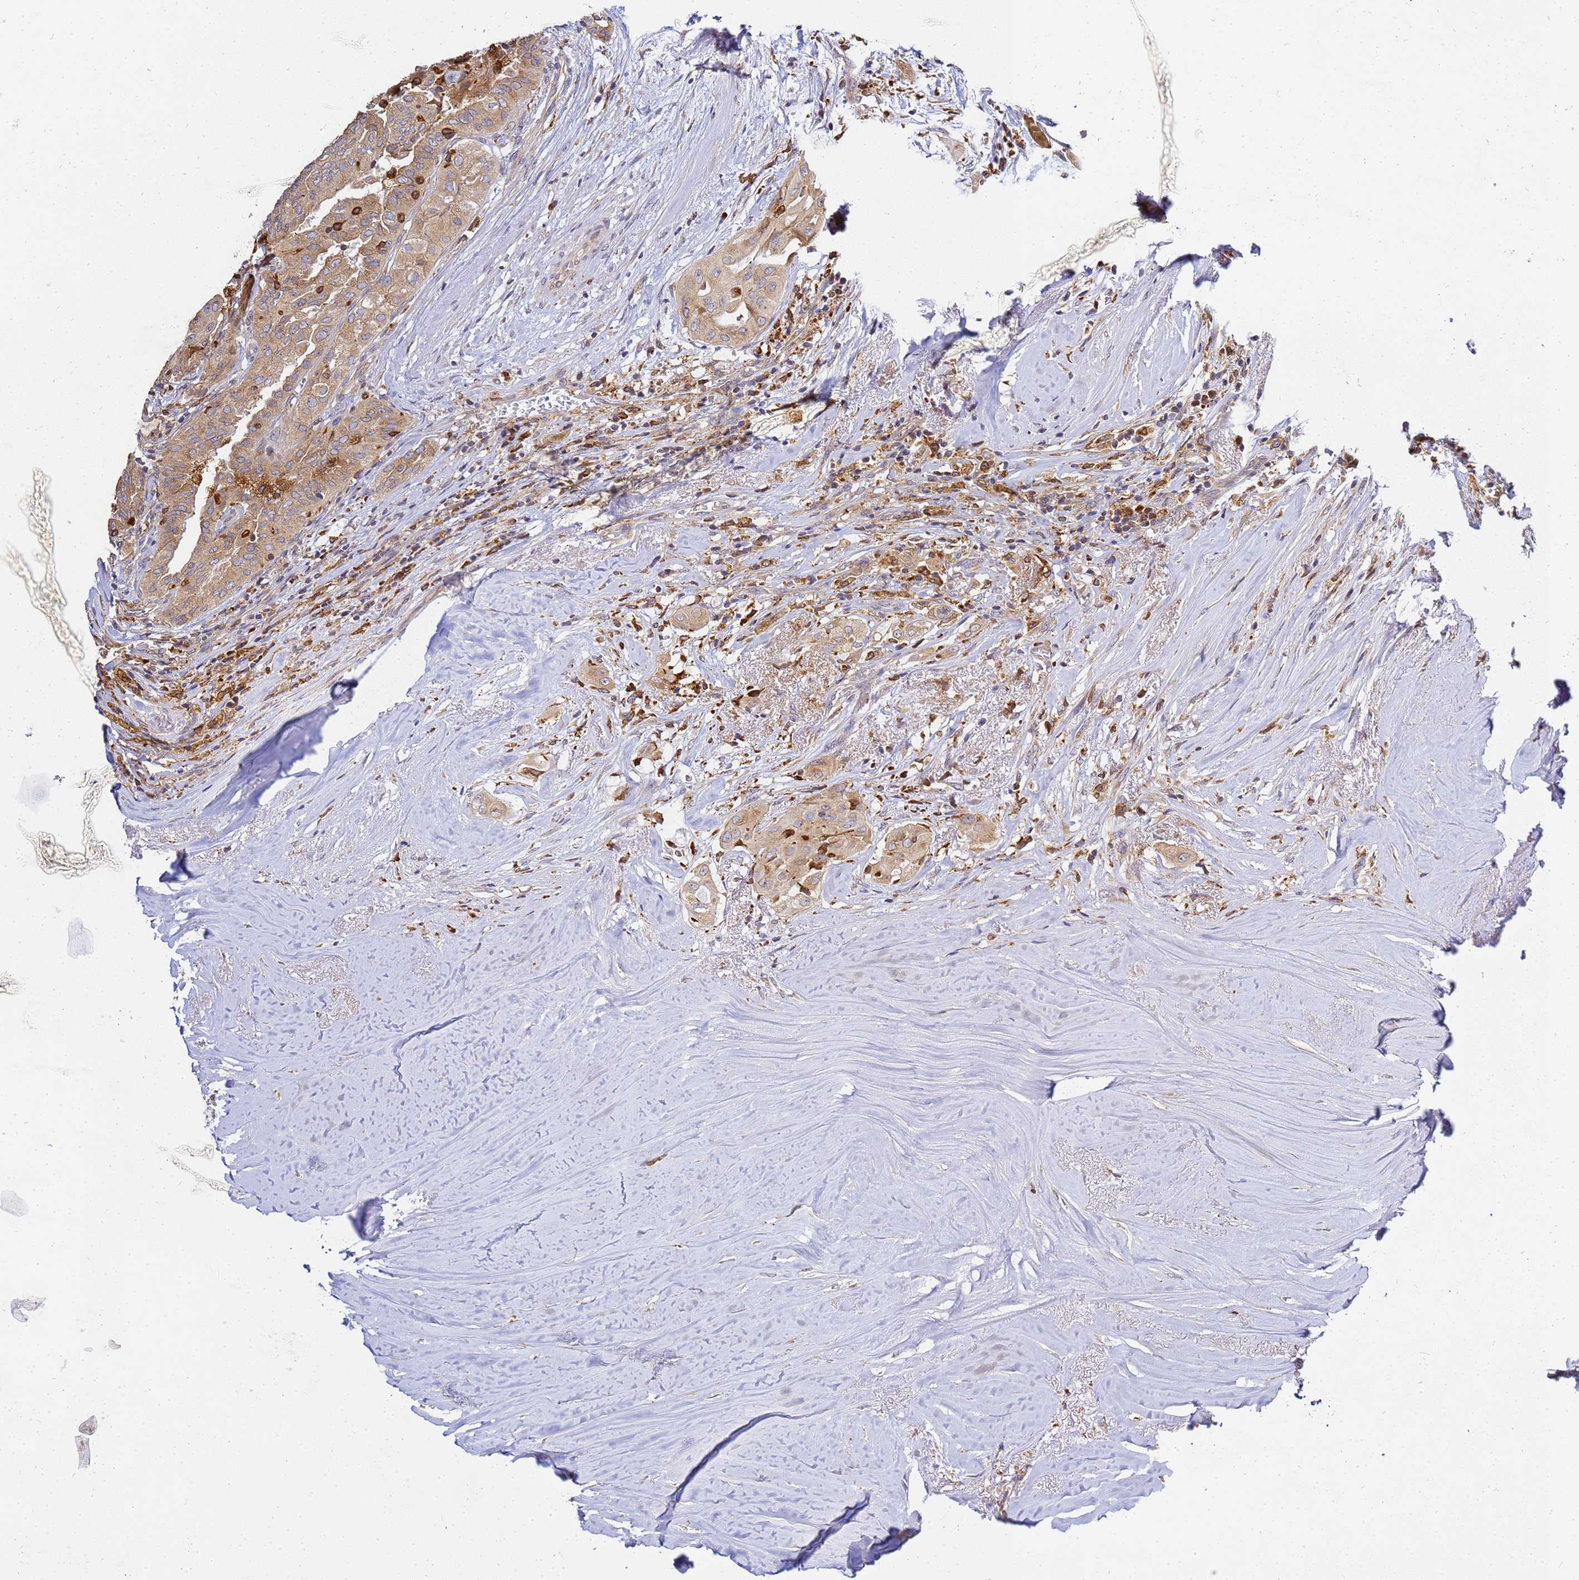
{"staining": {"intensity": "moderate", "quantity": ">75%", "location": "cytoplasmic/membranous"}, "tissue": "thyroid cancer", "cell_type": "Tumor cells", "image_type": "cancer", "snomed": [{"axis": "morphology", "description": "Papillary adenocarcinoma, NOS"}, {"axis": "topography", "description": "Thyroid gland"}], "caption": "A brown stain labels moderate cytoplasmic/membranous positivity of a protein in thyroid cancer (papillary adenocarcinoma) tumor cells. (DAB = brown stain, brightfield microscopy at high magnification).", "gene": "ADPGK", "patient": {"sex": "female", "age": 59}}